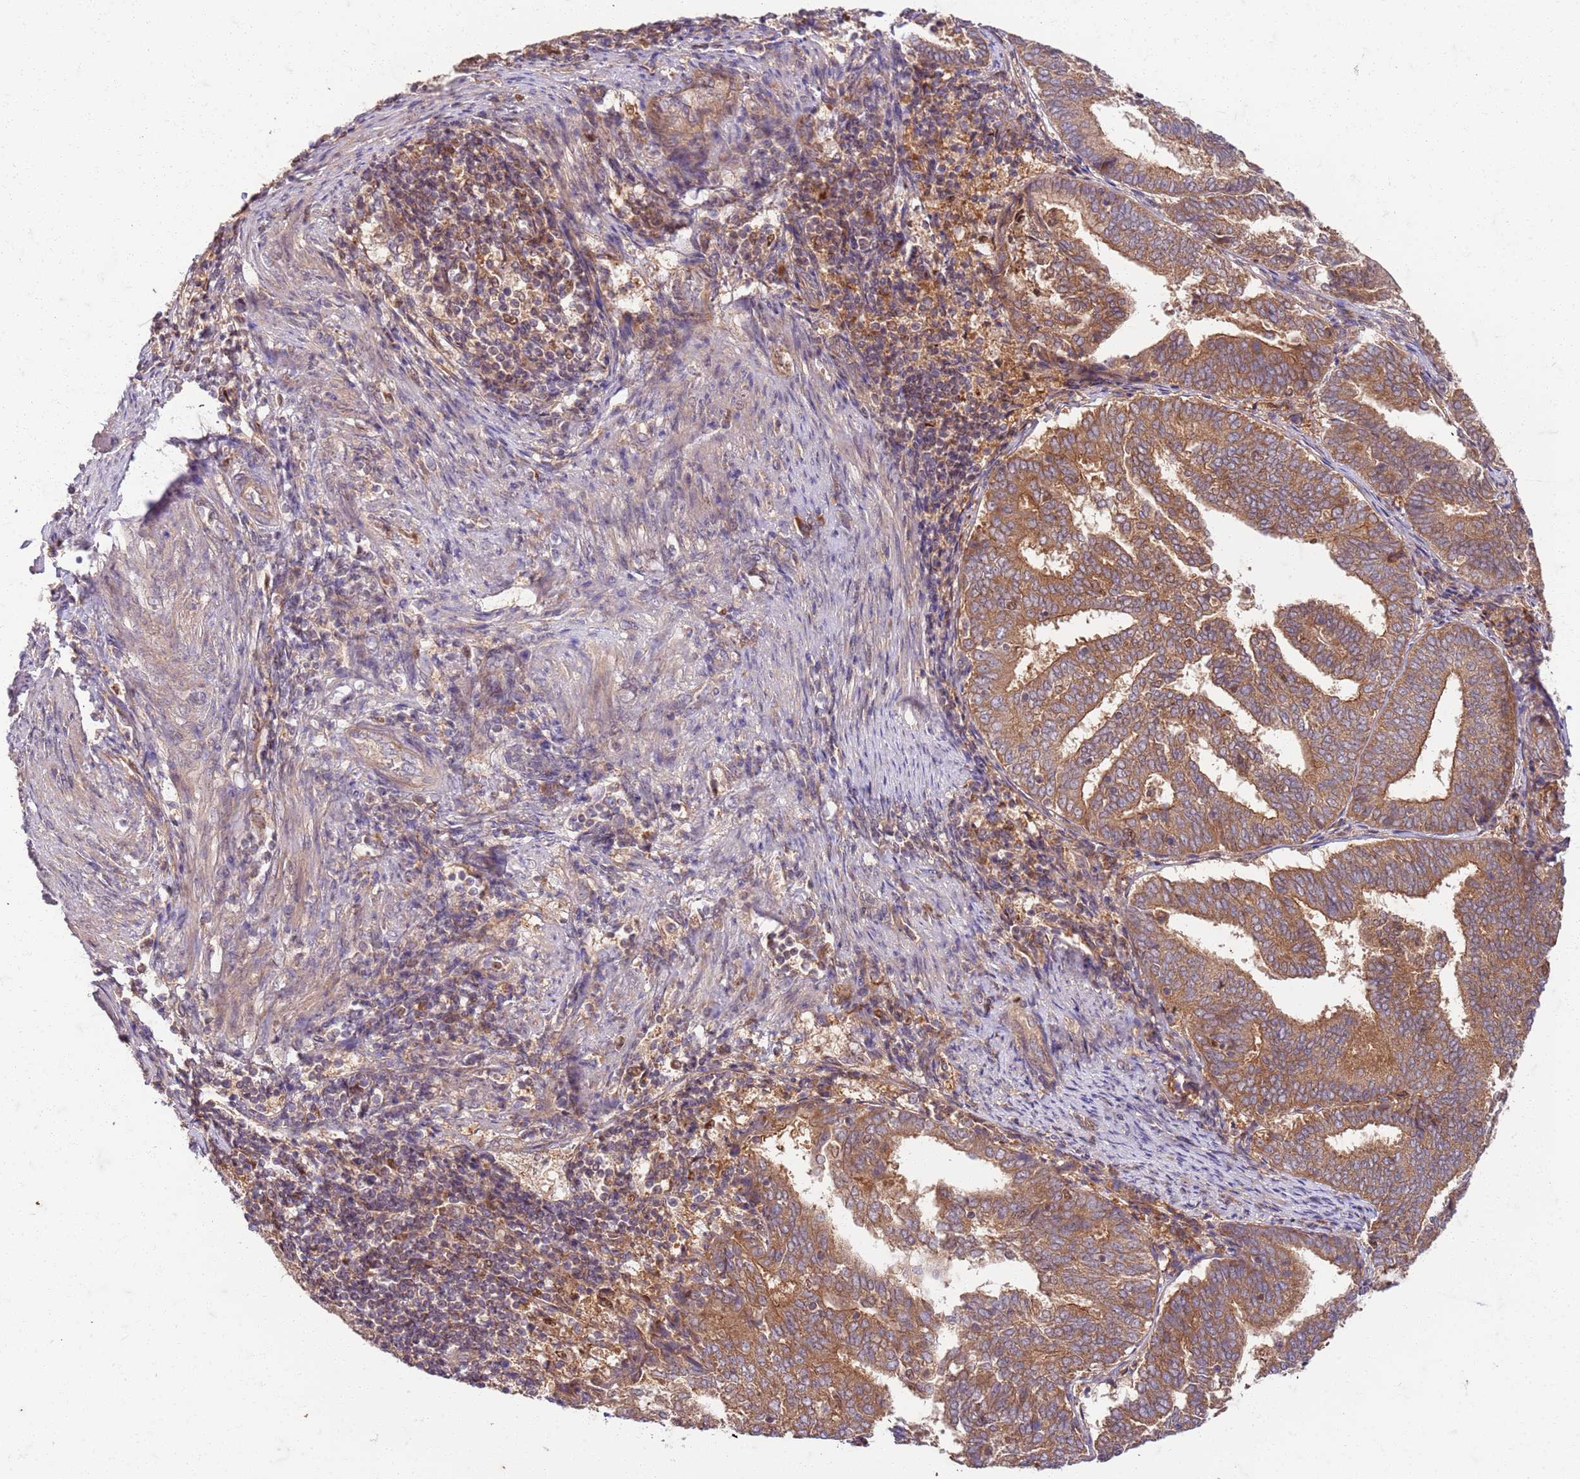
{"staining": {"intensity": "moderate", "quantity": ">75%", "location": "cytoplasmic/membranous"}, "tissue": "endometrial cancer", "cell_type": "Tumor cells", "image_type": "cancer", "snomed": [{"axis": "morphology", "description": "Adenocarcinoma, NOS"}, {"axis": "topography", "description": "Endometrium"}], "caption": "Adenocarcinoma (endometrial) stained with immunohistochemistry (IHC) demonstrates moderate cytoplasmic/membranous expression in about >75% of tumor cells. (DAB = brown stain, brightfield microscopy at high magnification).", "gene": "OSBP", "patient": {"sex": "female", "age": 80}}